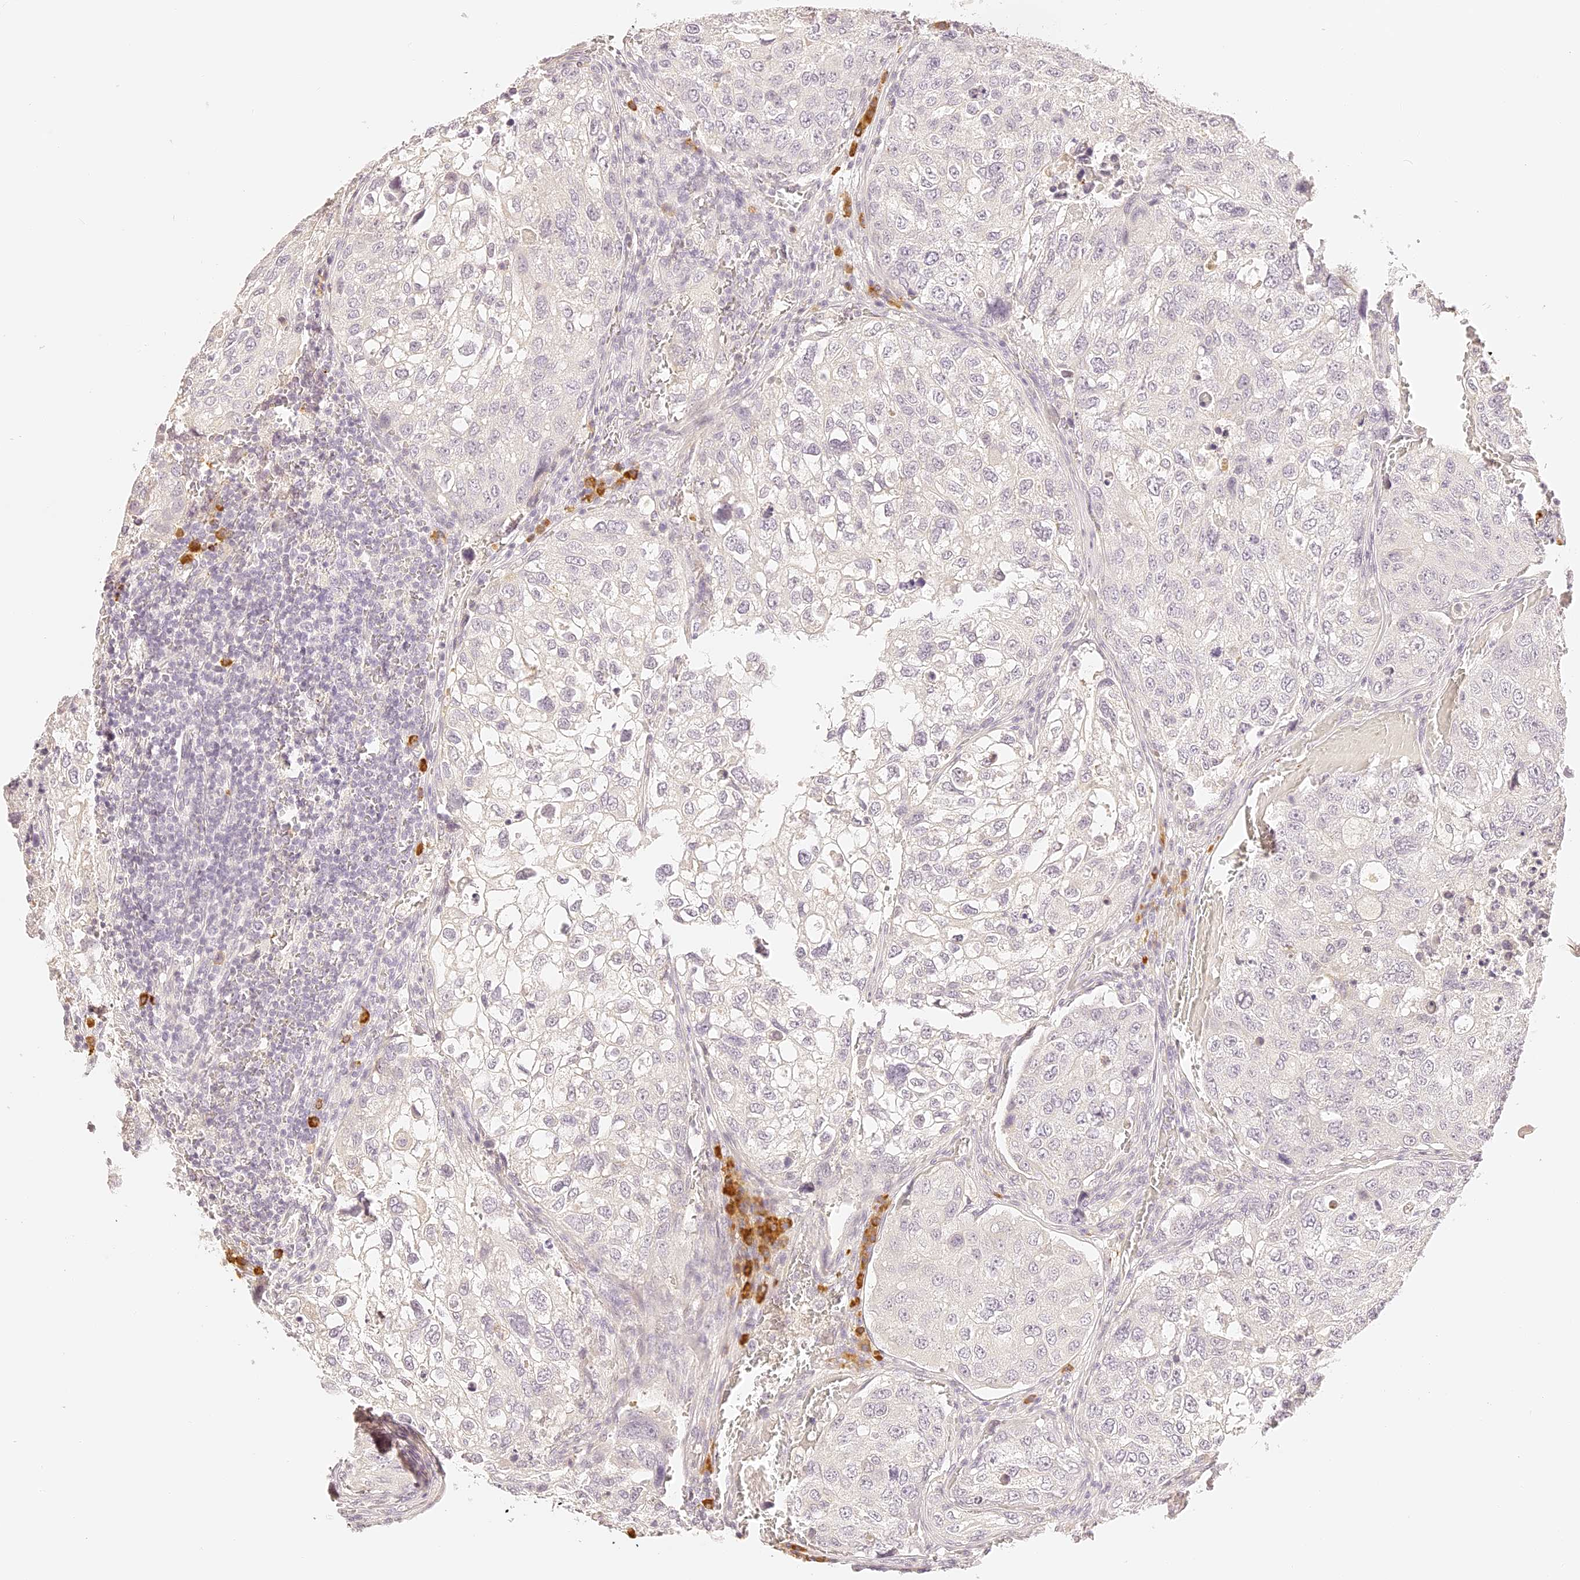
{"staining": {"intensity": "negative", "quantity": "none", "location": "none"}, "tissue": "urothelial cancer", "cell_type": "Tumor cells", "image_type": "cancer", "snomed": [{"axis": "morphology", "description": "Urothelial carcinoma, High grade"}, {"axis": "topography", "description": "Lymph node"}, {"axis": "topography", "description": "Urinary bladder"}], "caption": "Immunohistochemical staining of urothelial carcinoma (high-grade) demonstrates no significant positivity in tumor cells. (Stains: DAB IHC with hematoxylin counter stain, Microscopy: brightfield microscopy at high magnification).", "gene": "TRIM45", "patient": {"sex": "male", "age": 51}}